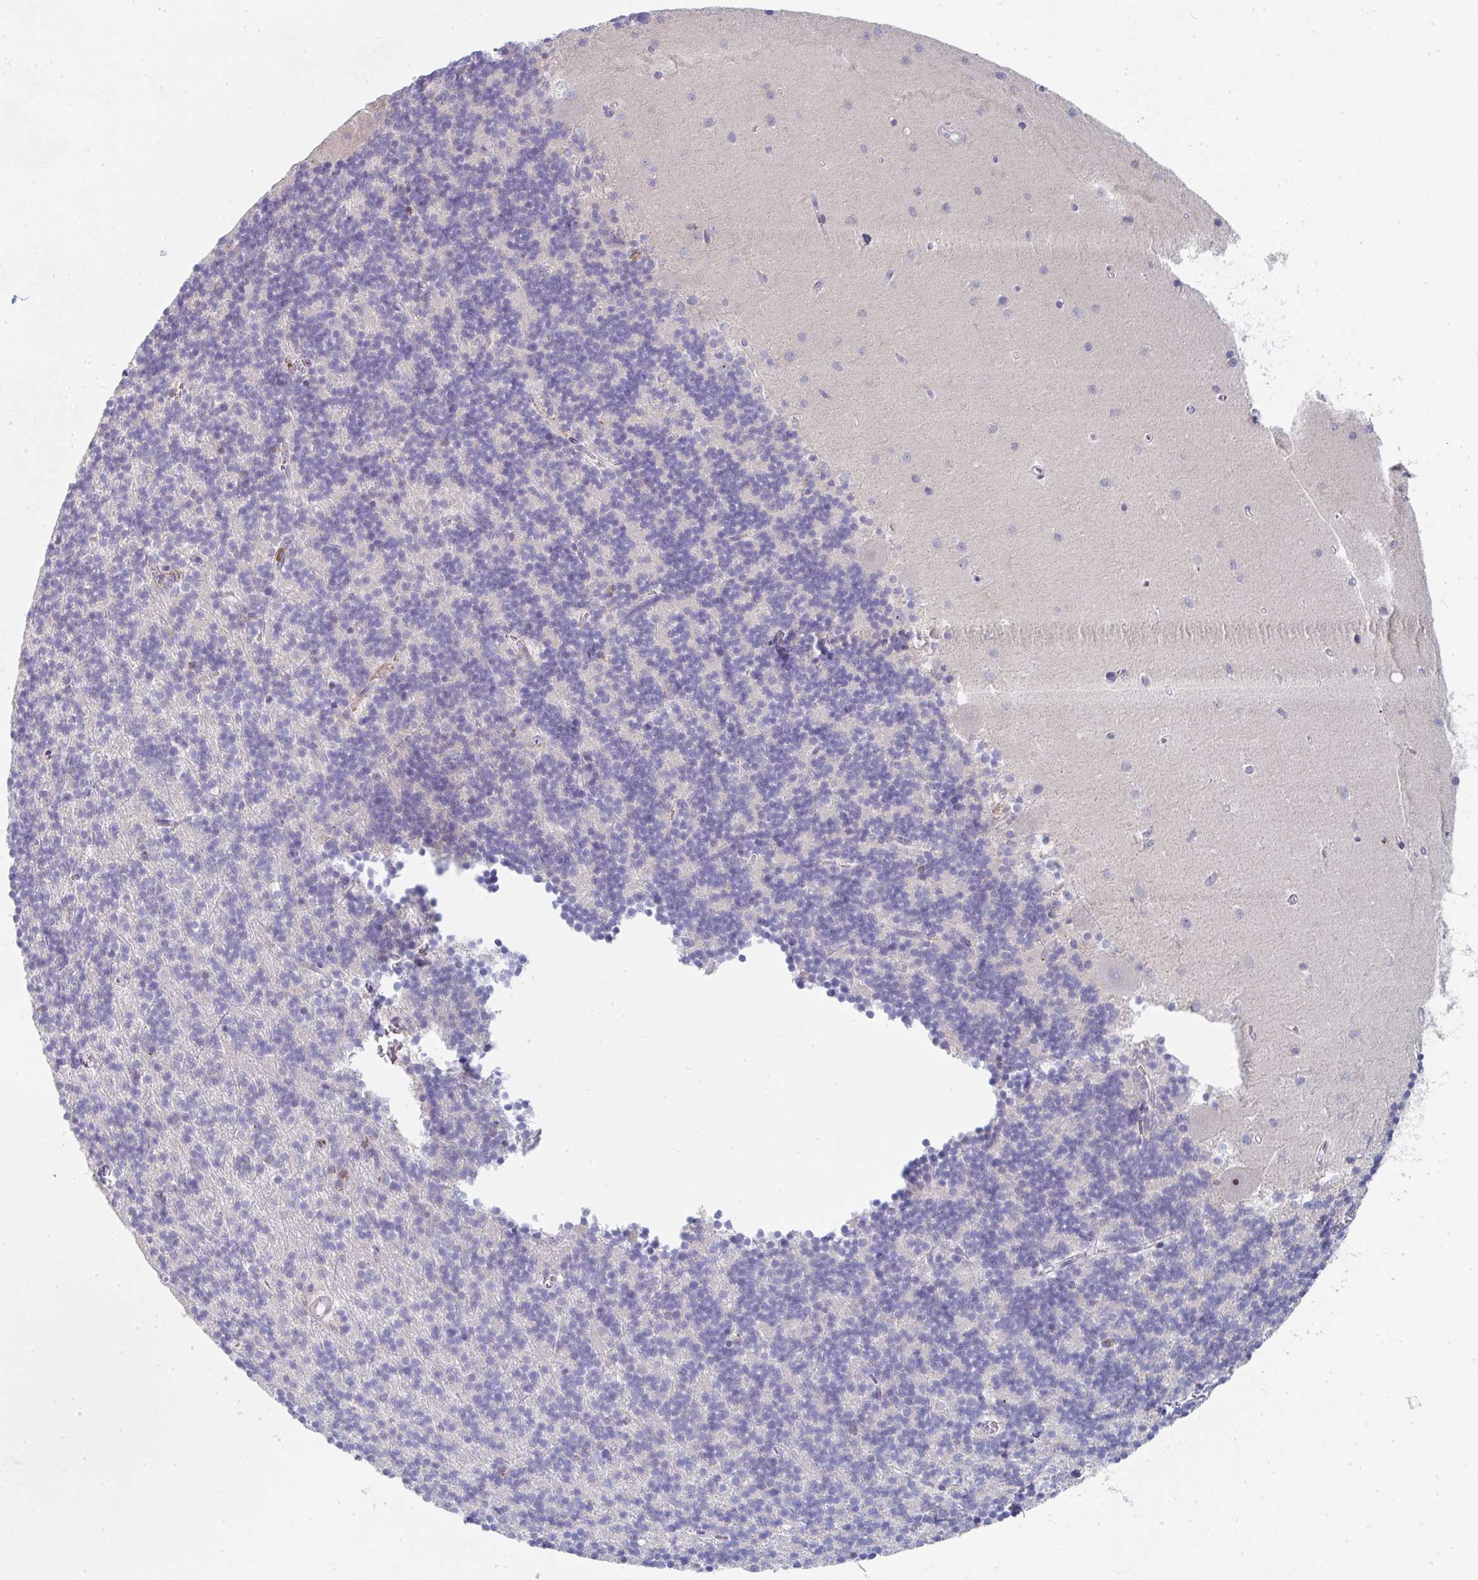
{"staining": {"intensity": "negative", "quantity": "none", "location": "none"}, "tissue": "cerebellum", "cell_type": "Cells in granular layer", "image_type": "normal", "snomed": [{"axis": "morphology", "description": "Normal tissue, NOS"}, {"axis": "topography", "description": "Cerebellum"}], "caption": "The micrograph demonstrates no staining of cells in granular layer in benign cerebellum.", "gene": "KLHL33", "patient": {"sex": "male", "age": 54}}